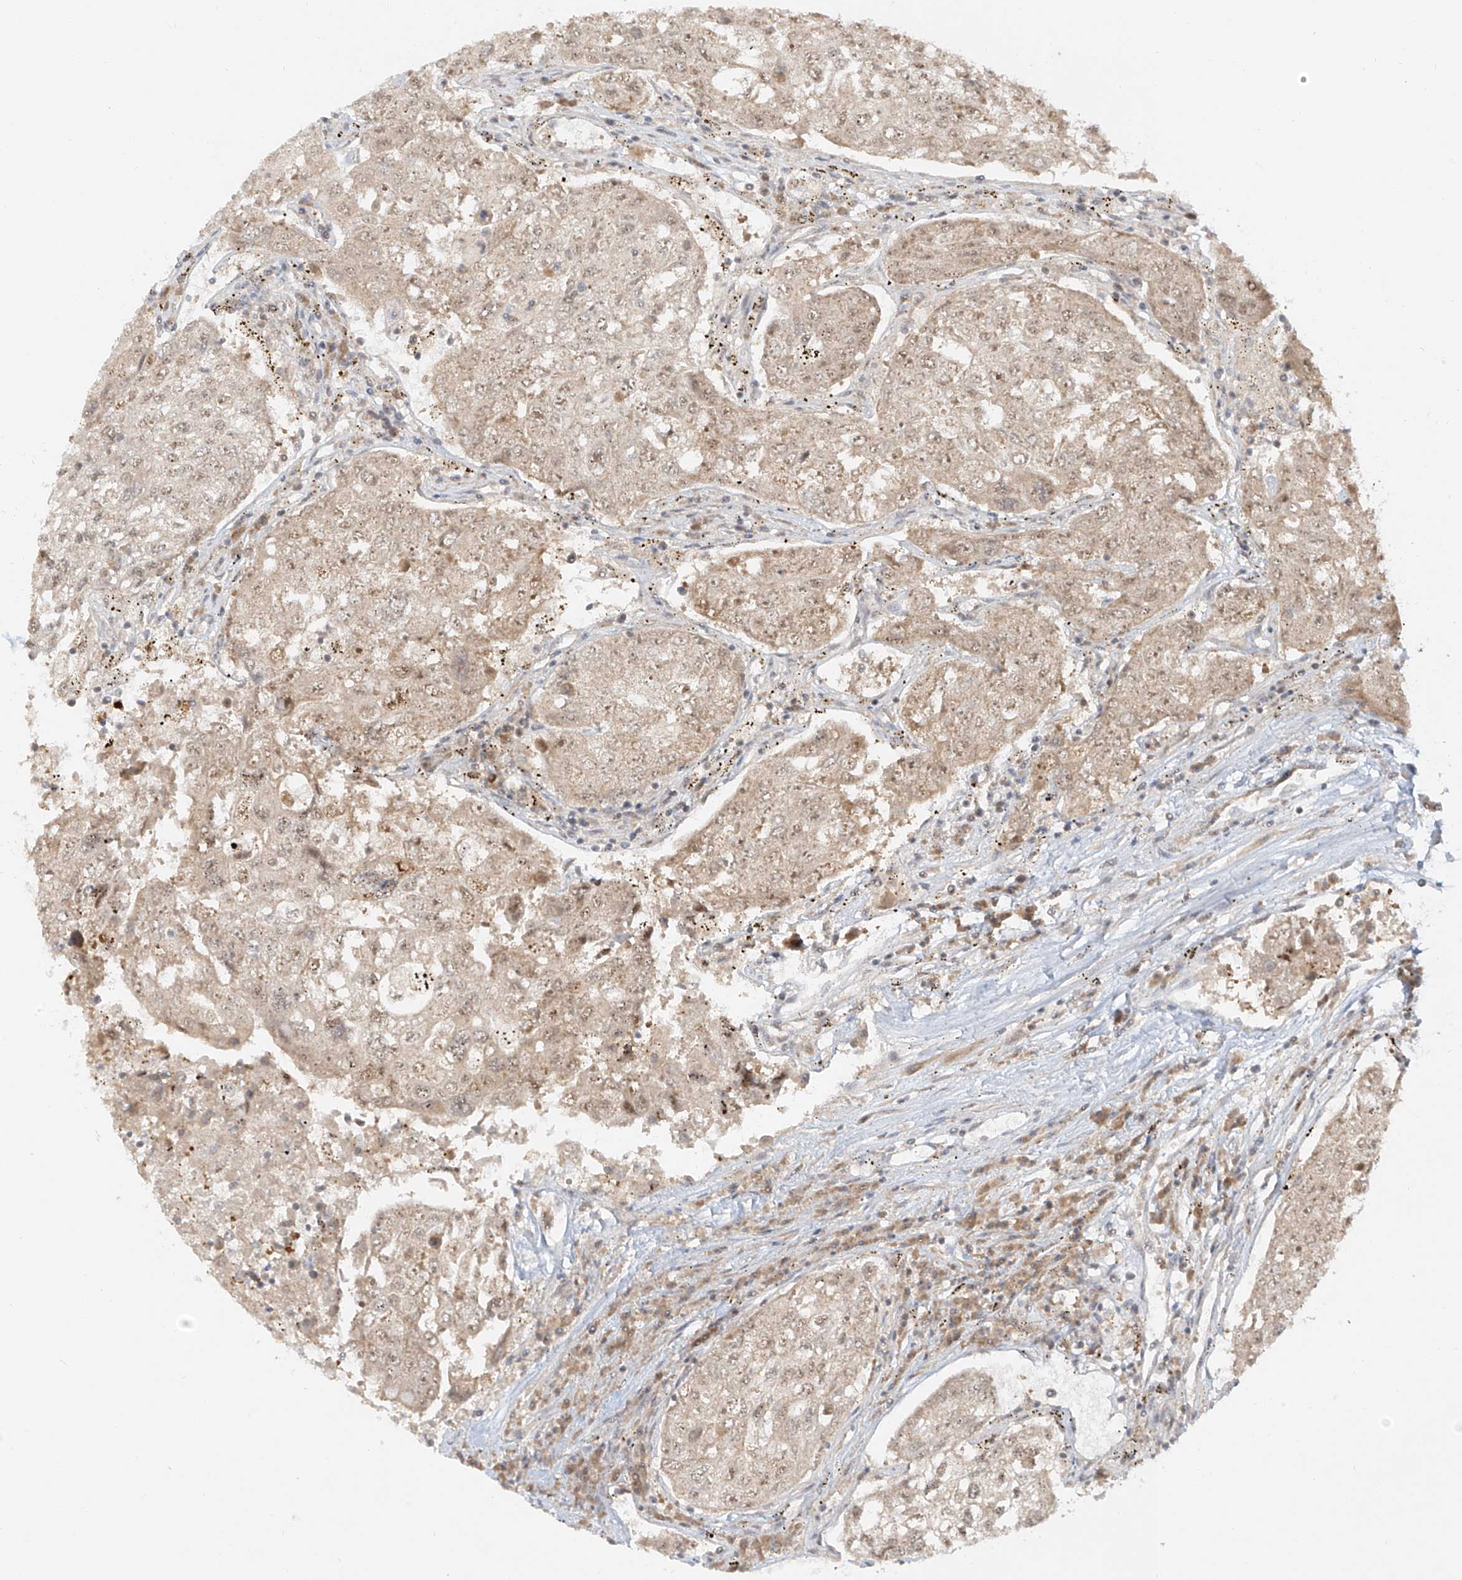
{"staining": {"intensity": "weak", "quantity": ">75%", "location": "cytoplasmic/membranous,nuclear"}, "tissue": "urothelial cancer", "cell_type": "Tumor cells", "image_type": "cancer", "snomed": [{"axis": "morphology", "description": "Urothelial carcinoma, High grade"}, {"axis": "topography", "description": "Lymph node"}, {"axis": "topography", "description": "Urinary bladder"}], "caption": "A low amount of weak cytoplasmic/membranous and nuclear positivity is identified in approximately >75% of tumor cells in urothelial carcinoma (high-grade) tissue.", "gene": "MIPEP", "patient": {"sex": "male", "age": 51}}